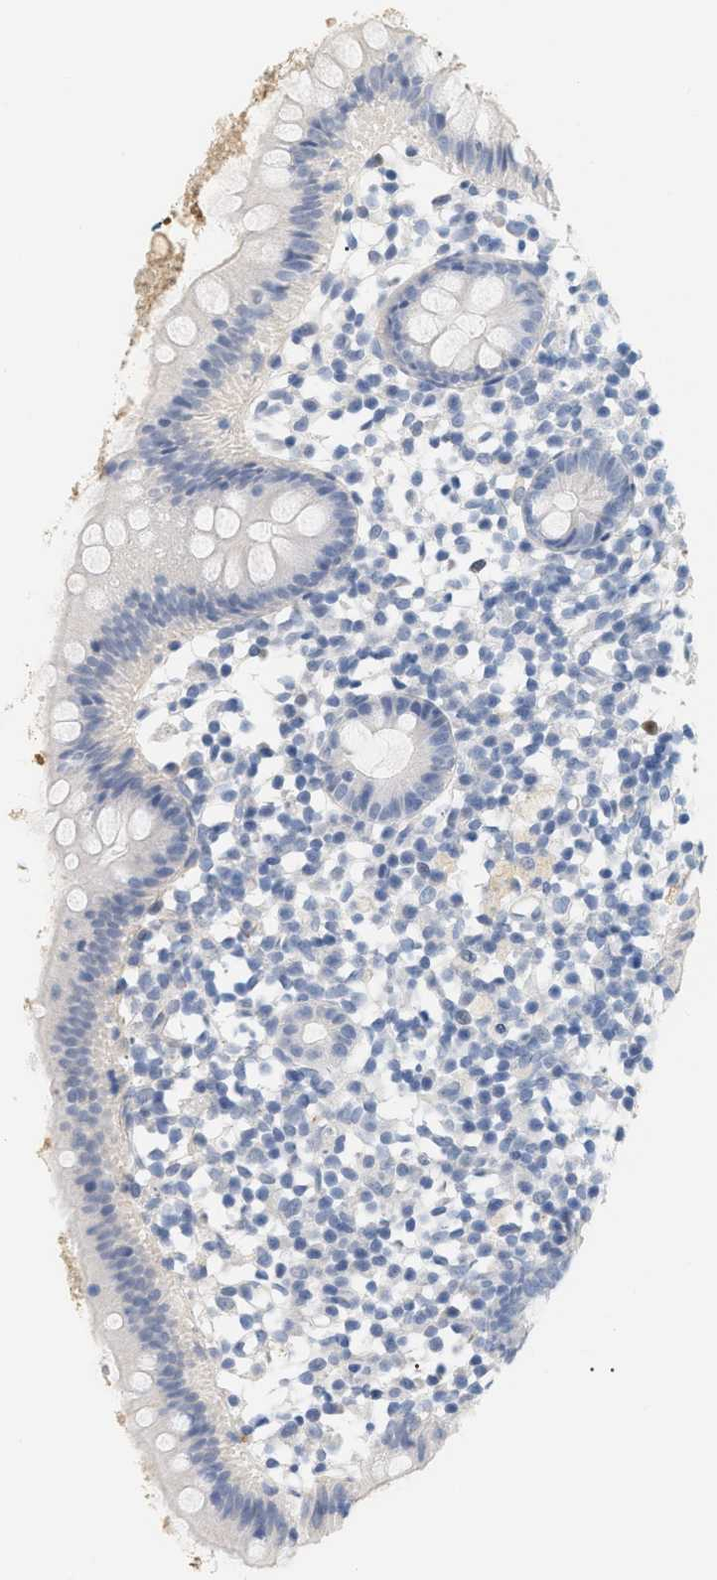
{"staining": {"intensity": "negative", "quantity": "none", "location": "none"}, "tissue": "appendix", "cell_type": "Glandular cells", "image_type": "normal", "snomed": [{"axis": "morphology", "description": "Normal tissue, NOS"}, {"axis": "topography", "description": "Appendix"}], "caption": "An immunohistochemistry (IHC) histopathology image of normal appendix is shown. There is no staining in glandular cells of appendix. (DAB IHC visualized using brightfield microscopy, high magnification).", "gene": "CFH", "patient": {"sex": "female", "age": 20}}